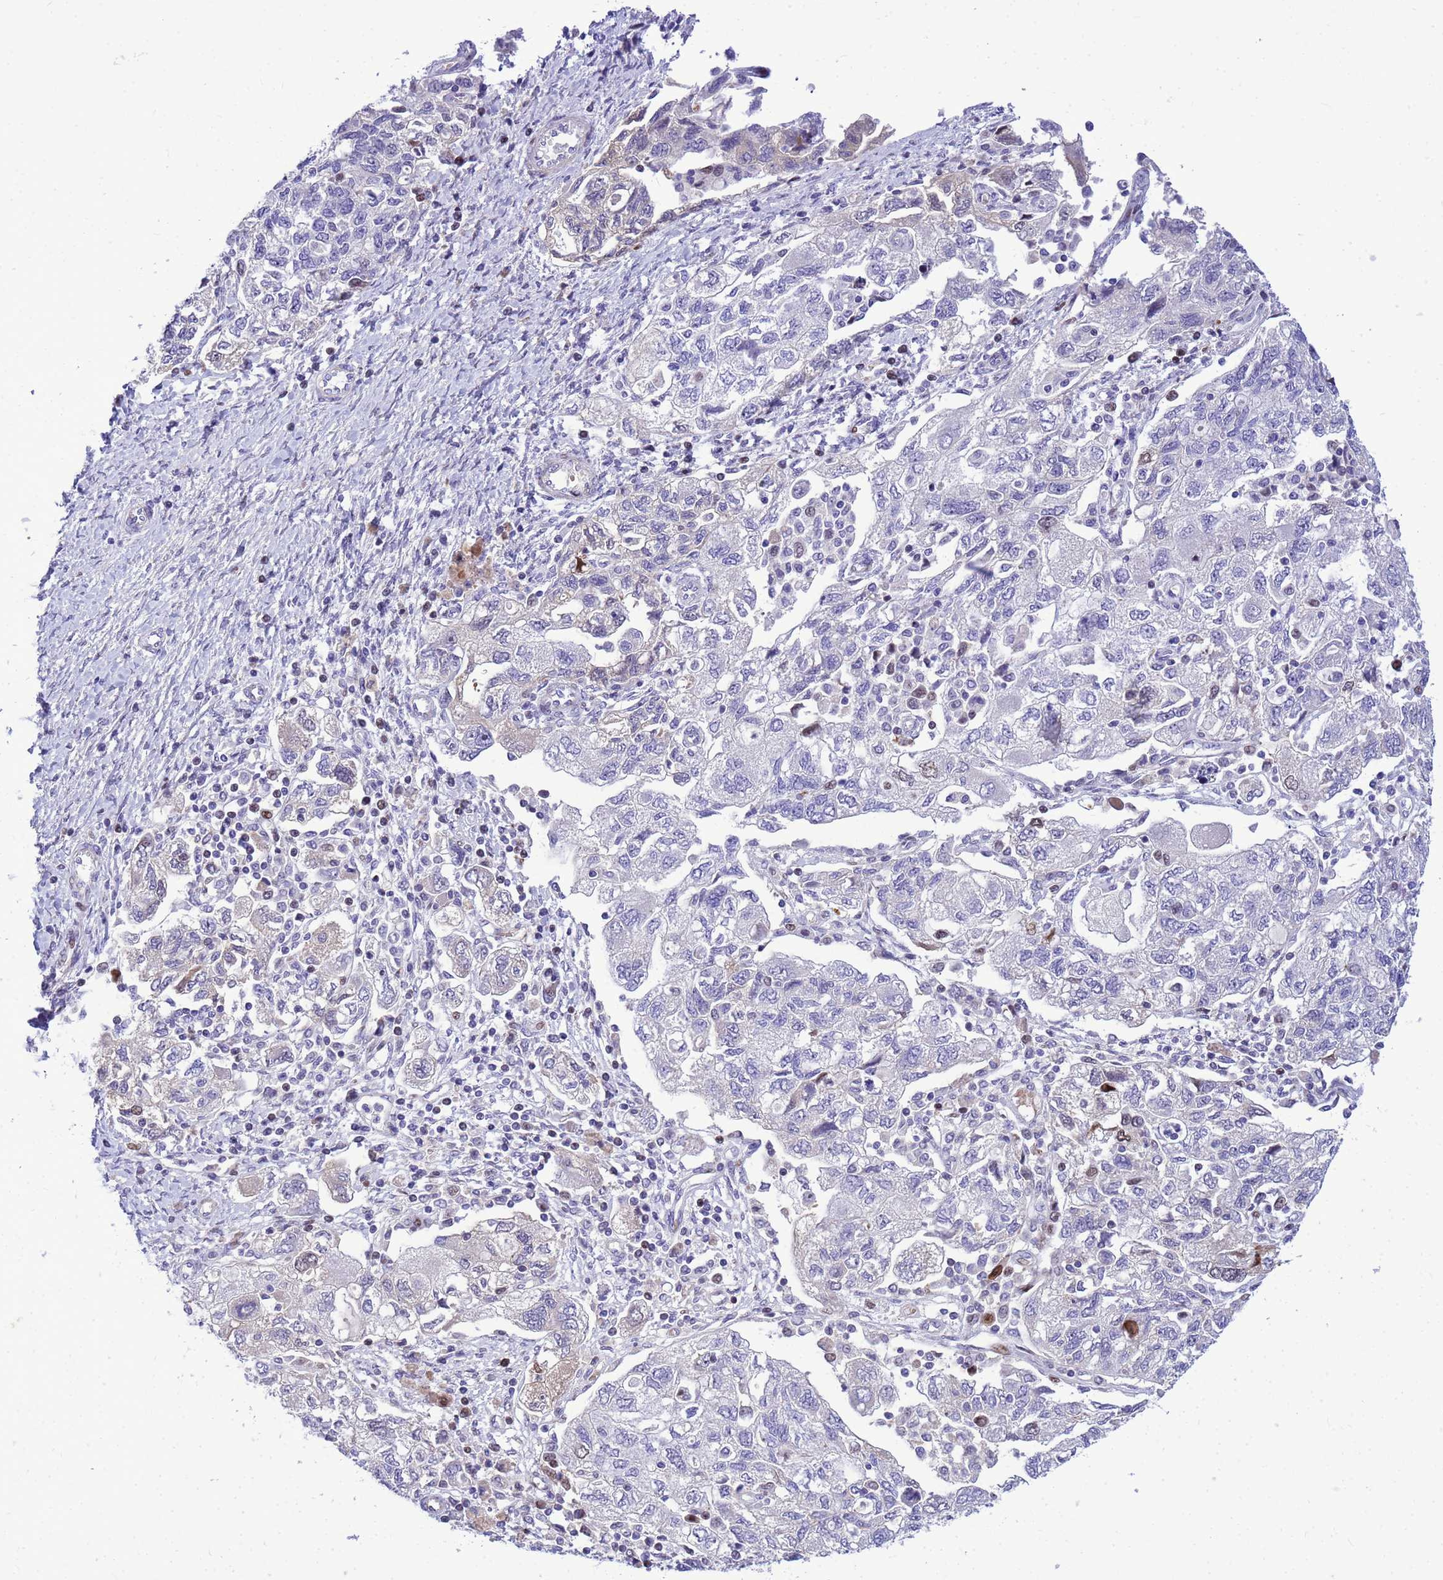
{"staining": {"intensity": "negative", "quantity": "none", "location": "none"}, "tissue": "ovarian cancer", "cell_type": "Tumor cells", "image_type": "cancer", "snomed": [{"axis": "morphology", "description": "Carcinoma, NOS"}, {"axis": "morphology", "description": "Cystadenocarcinoma, serous, NOS"}, {"axis": "topography", "description": "Ovary"}], "caption": "High magnification brightfield microscopy of carcinoma (ovarian) stained with DAB (3,3'-diaminobenzidine) (brown) and counterstained with hematoxylin (blue): tumor cells show no significant staining. (IHC, brightfield microscopy, high magnification).", "gene": "ADAMTS7", "patient": {"sex": "female", "age": 69}}